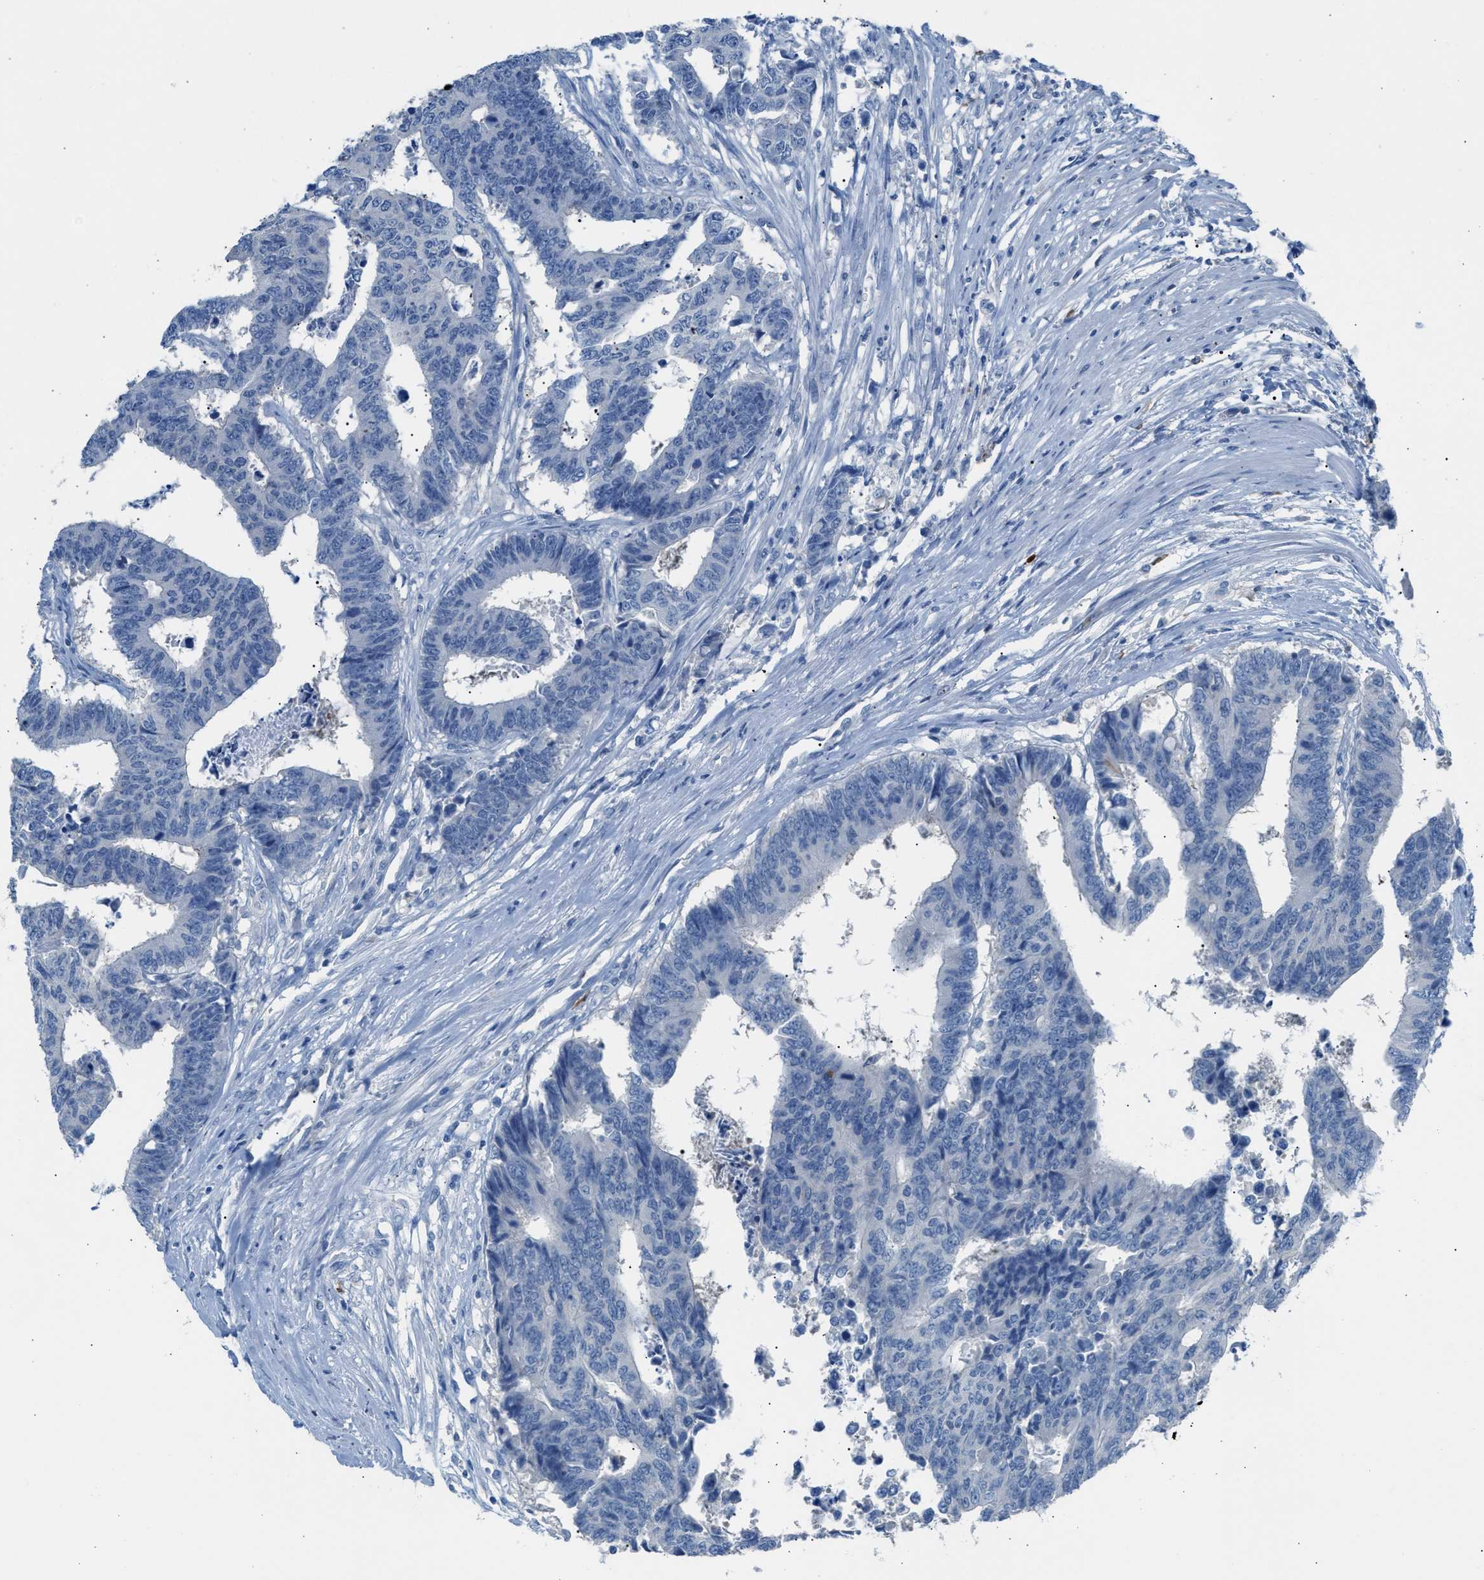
{"staining": {"intensity": "negative", "quantity": "none", "location": "none"}, "tissue": "colorectal cancer", "cell_type": "Tumor cells", "image_type": "cancer", "snomed": [{"axis": "morphology", "description": "Adenocarcinoma, NOS"}, {"axis": "topography", "description": "Rectum"}], "caption": "A high-resolution photomicrograph shows IHC staining of colorectal cancer (adenocarcinoma), which reveals no significant staining in tumor cells.", "gene": "CLEC10A", "patient": {"sex": "male", "age": 84}}